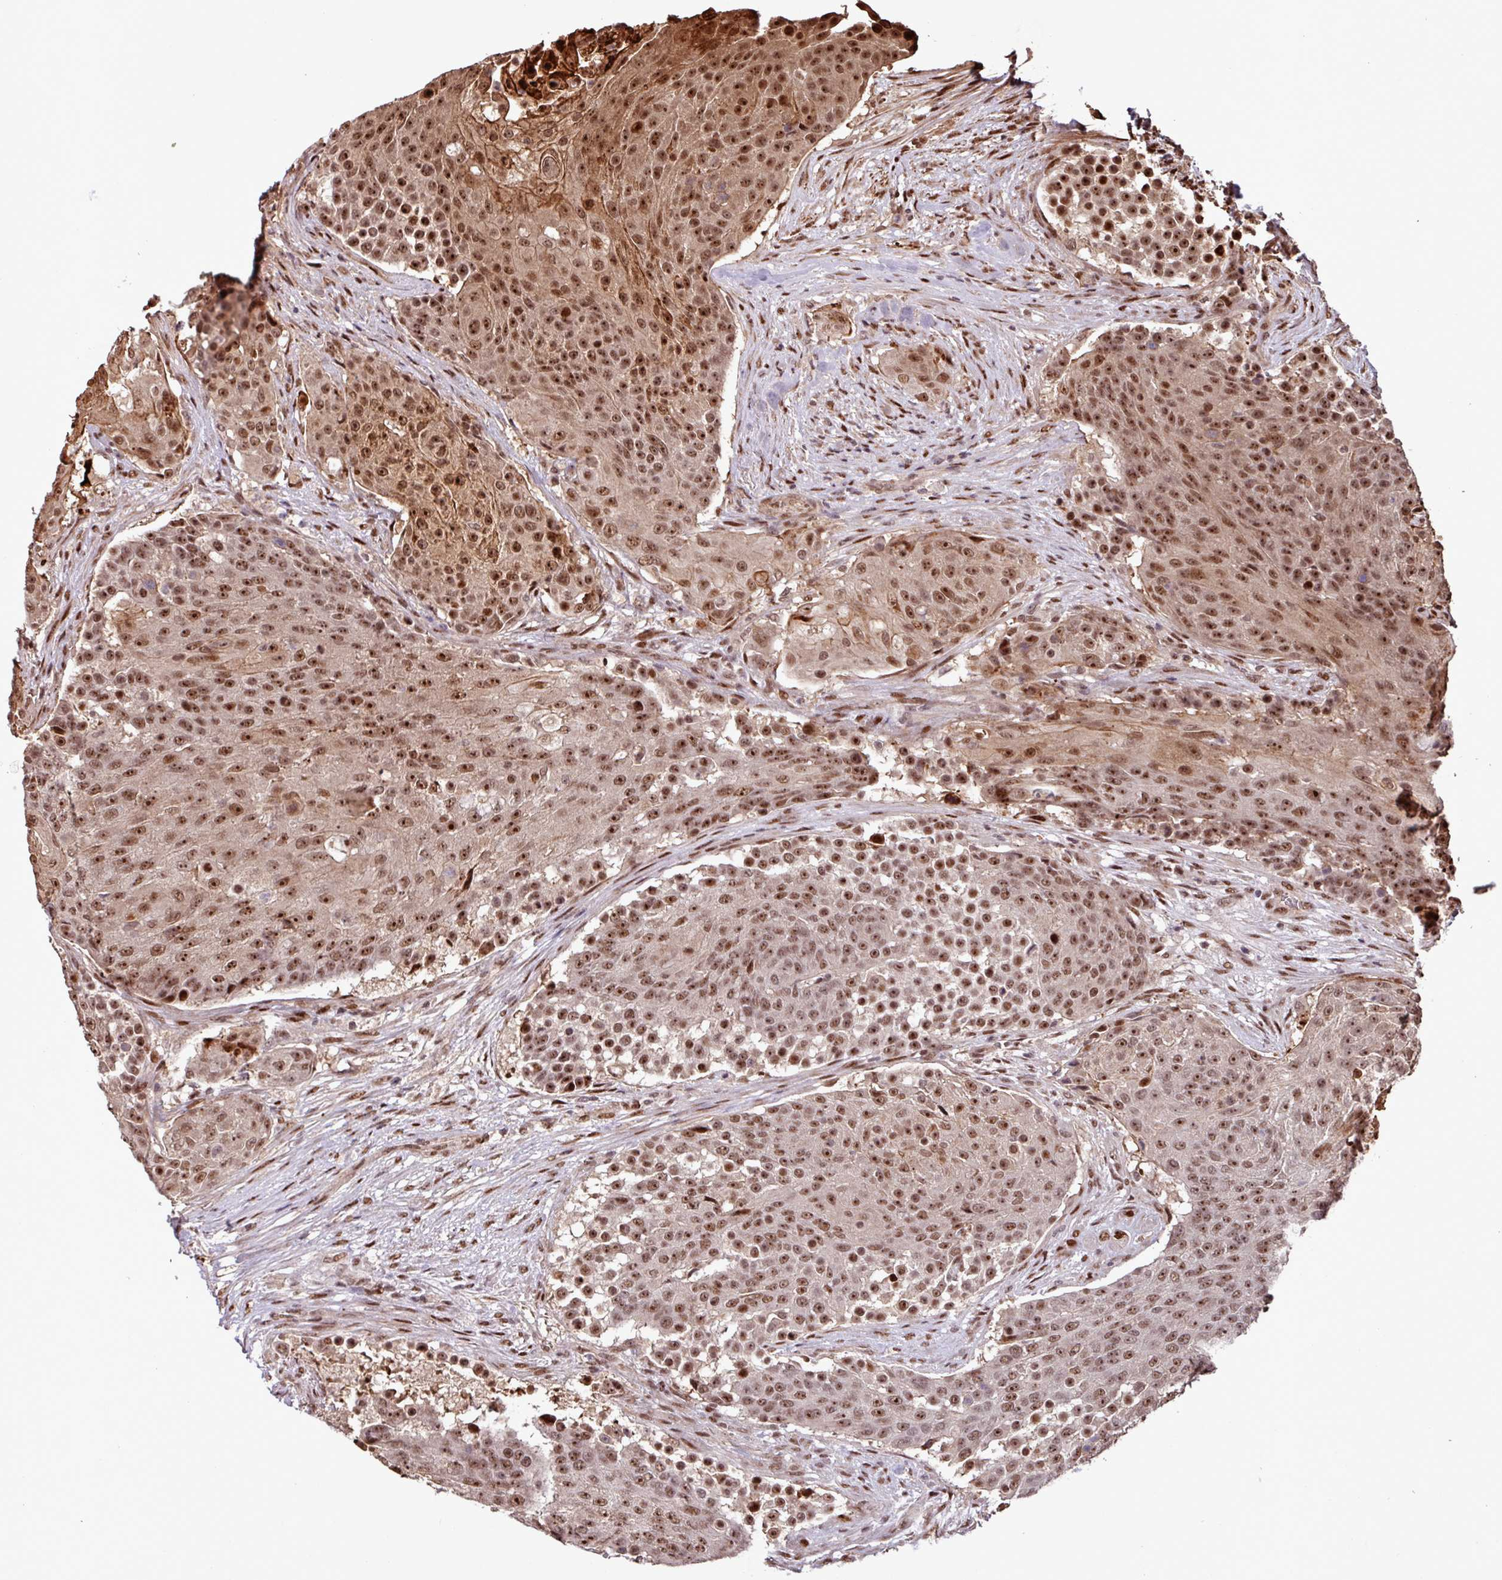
{"staining": {"intensity": "moderate", "quantity": ">75%", "location": "nuclear"}, "tissue": "urothelial cancer", "cell_type": "Tumor cells", "image_type": "cancer", "snomed": [{"axis": "morphology", "description": "Urothelial carcinoma, High grade"}, {"axis": "topography", "description": "Urinary bladder"}], "caption": "Protein staining by IHC exhibits moderate nuclear staining in approximately >75% of tumor cells in urothelial carcinoma (high-grade).", "gene": "SLC22A24", "patient": {"sex": "female", "age": 63}}